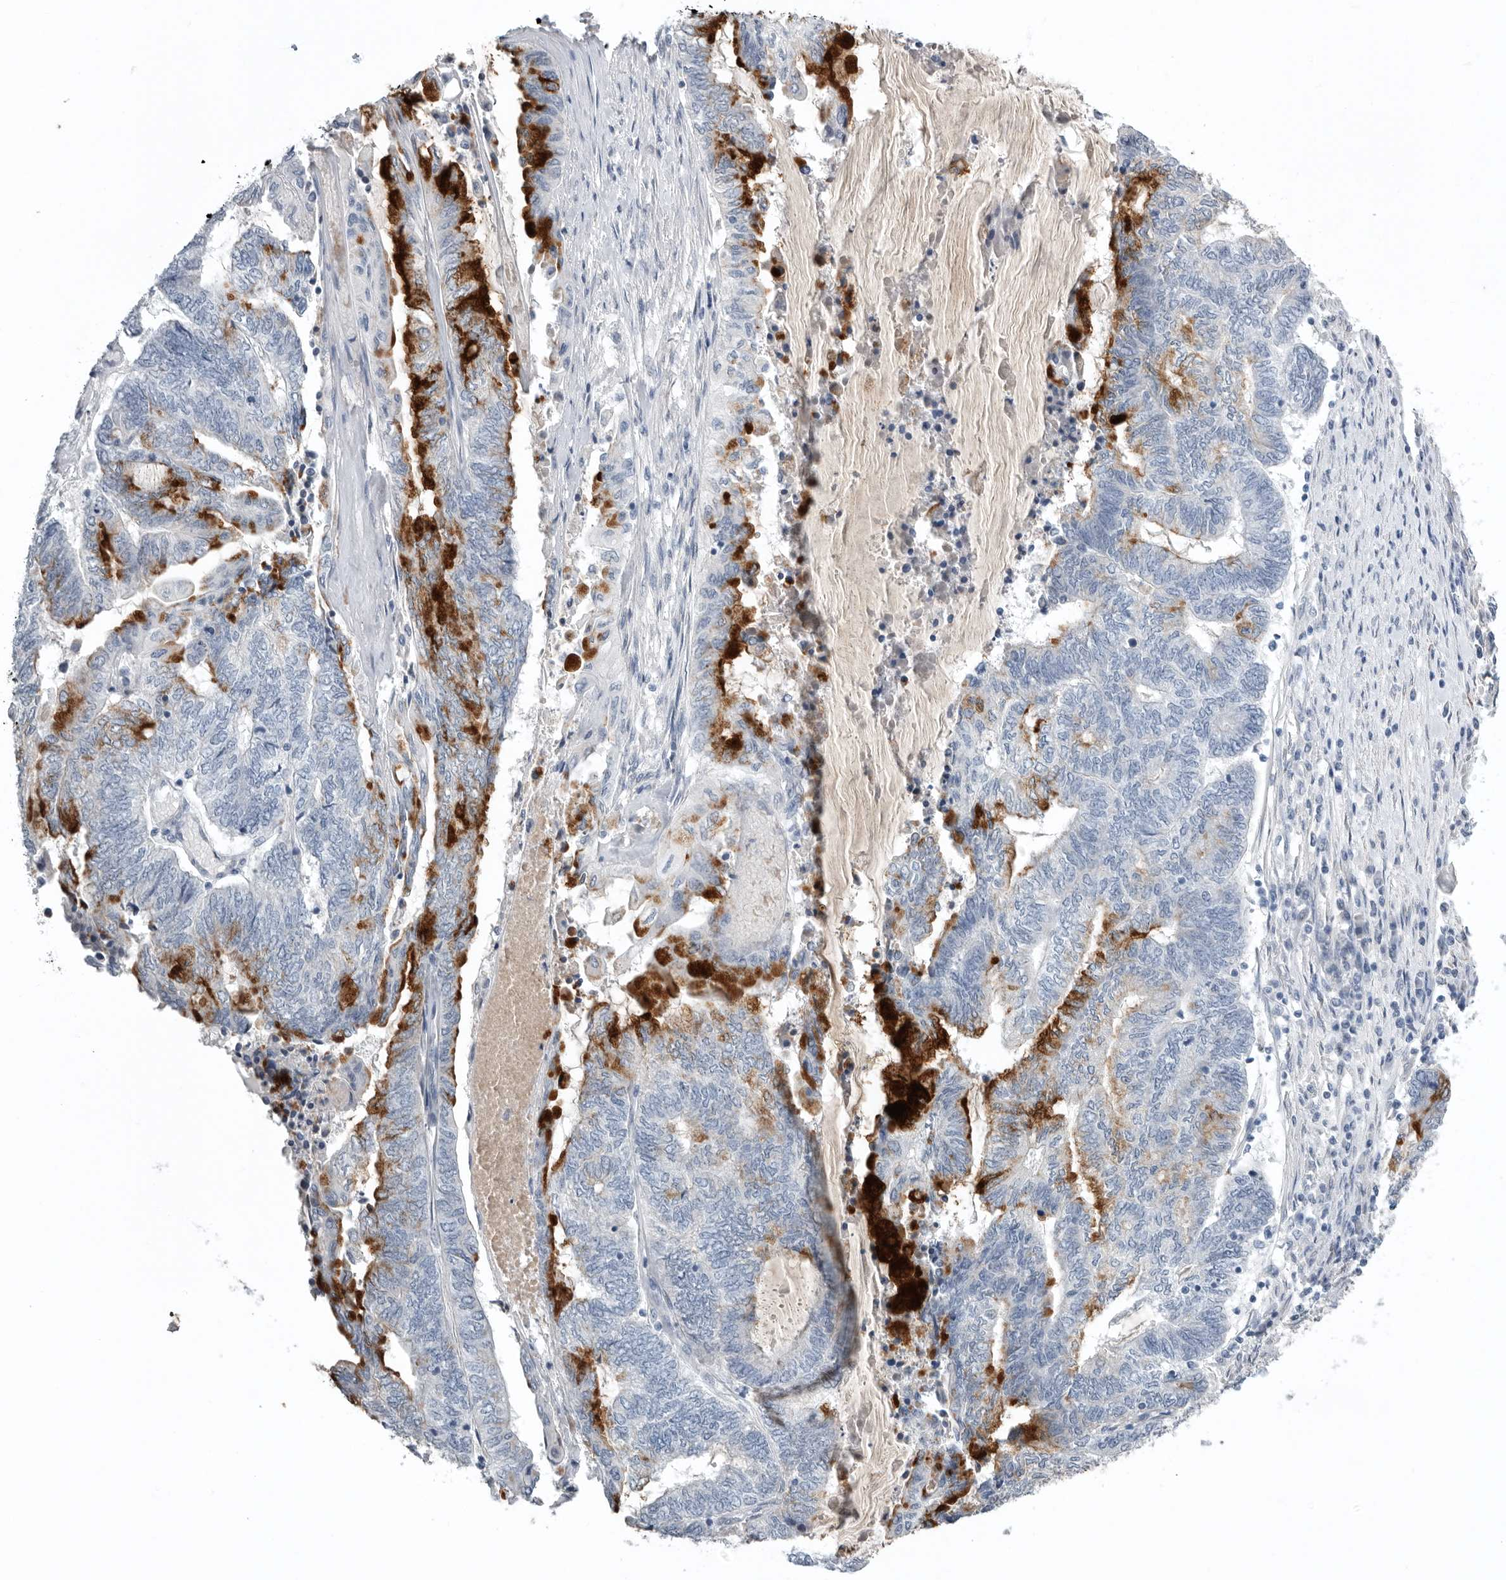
{"staining": {"intensity": "strong", "quantity": "<25%", "location": "cytoplasmic/membranous"}, "tissue": "endometrial cancer", "cell_type": "Tumor cells", "image_type": "cancer", "snomed": [{"axis": "morphology", "description": "Adenocarcinoma, NOS"}, {"axis": "topography", "description": "Uterus"}, {"axis": "topography", "description": "Endometrium"}], "caption": "Immunohistochemistry of human adenocarcinoma (endometrial) displays medium levels of strong cytoplasmic/membranous staining in approximately <25% of tumor cells.", "gene": "TIMP1", "patient": {"sex": "female", "age": 70}}